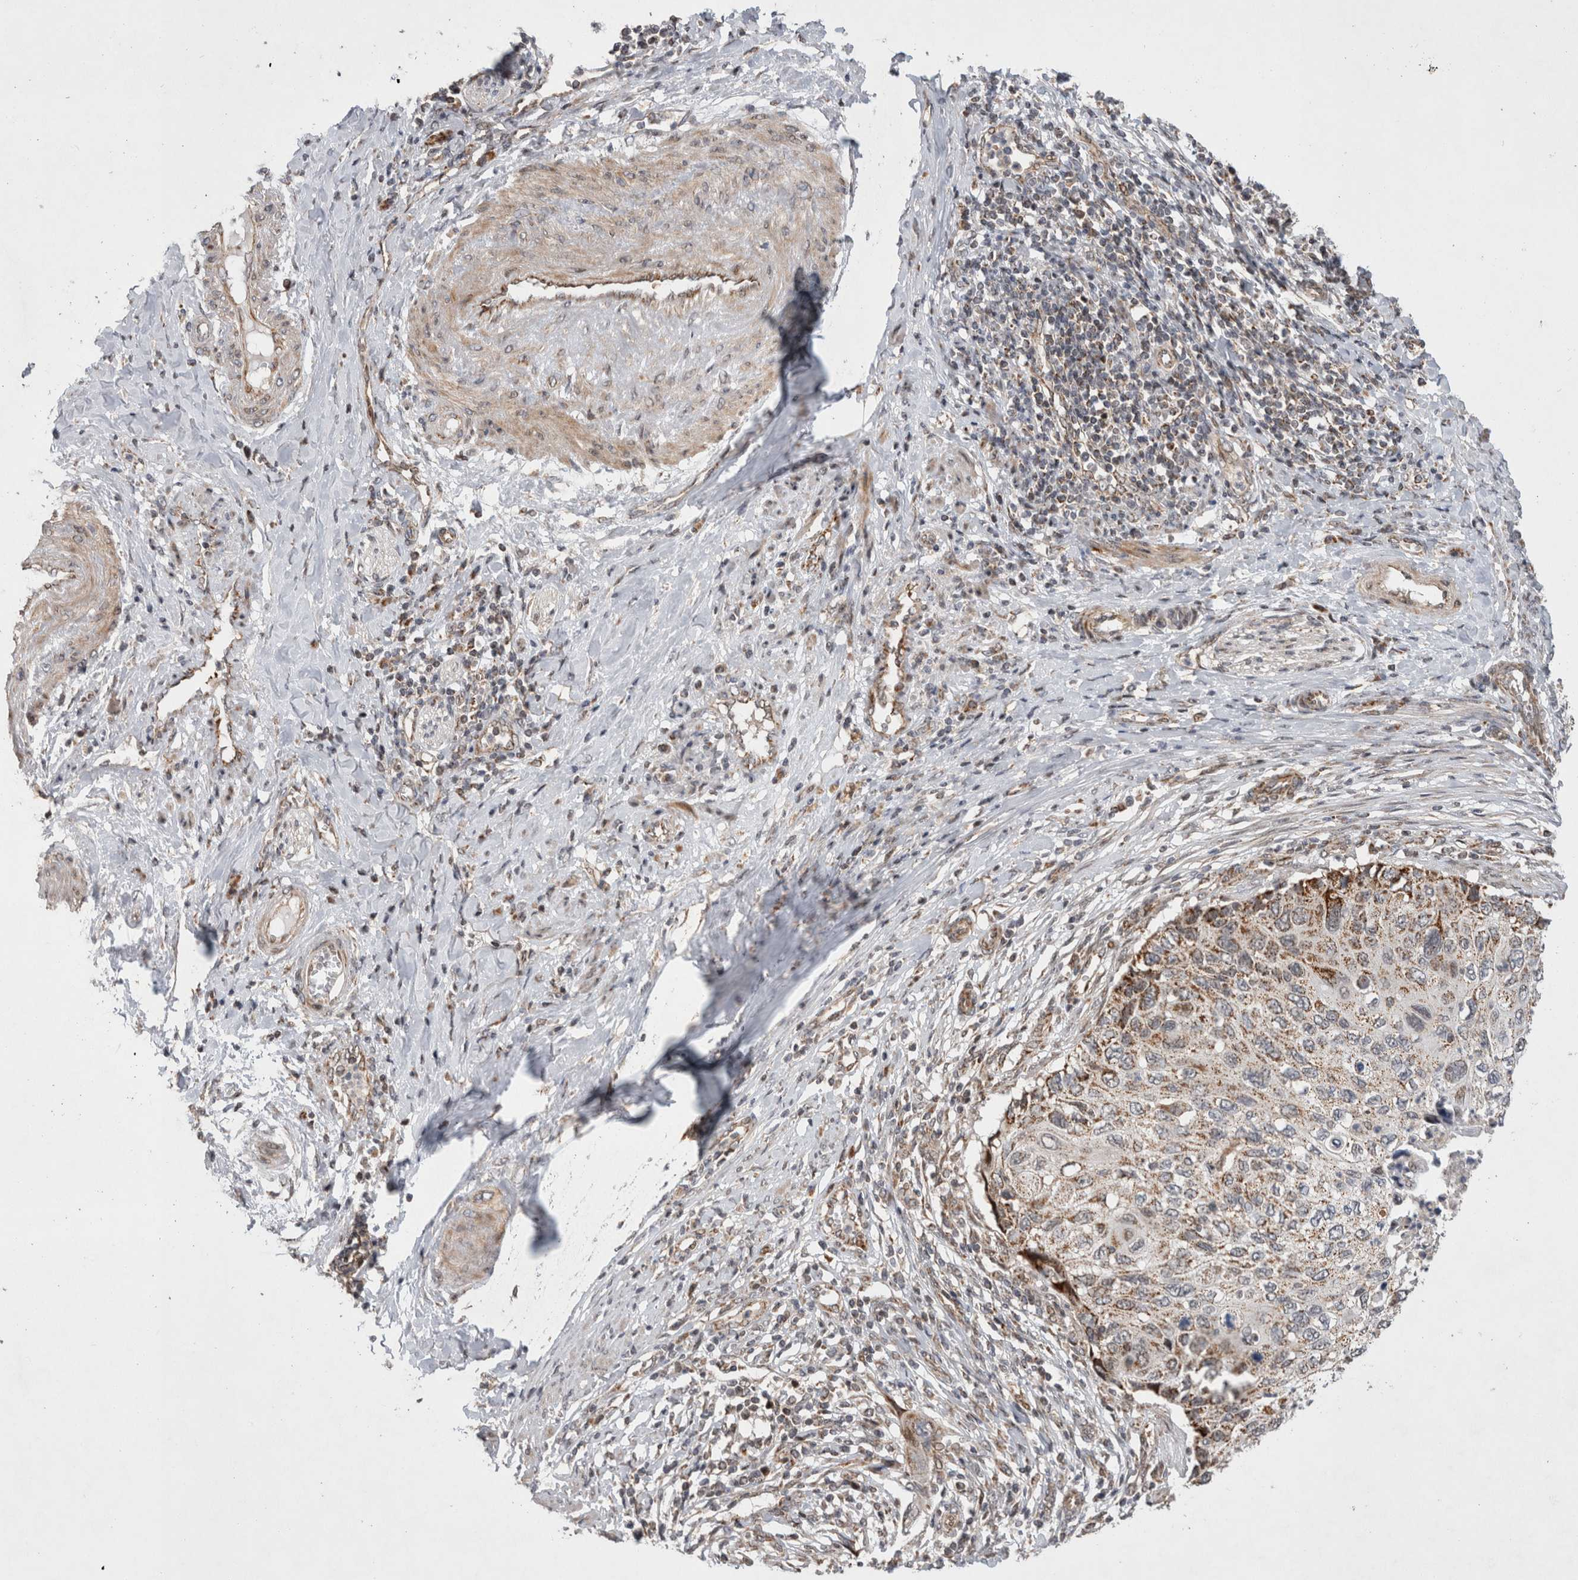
{"staining": {"intensity": "moderate", "quantity": ">75%", "location": "cytoplasmic/membranous"}, "tissue": "cervical cancer", "cell_type": "Tumor cells", "image_type": "cancer", "snomed": [{"axis": "morphology", "description": "Squamous cell carcinoma, NOS"}, {"axis": "topography", "description": "Cervix"}], "caption": "Moderate cytoplasmic/membranous protein staining is identified in approximately >75% of tumor cells in squamous cell carcinoma (cervical). Nuclei are stained in blue.", "gene": "MRPL37", "patient": {"sex": "female", "age": 70}}